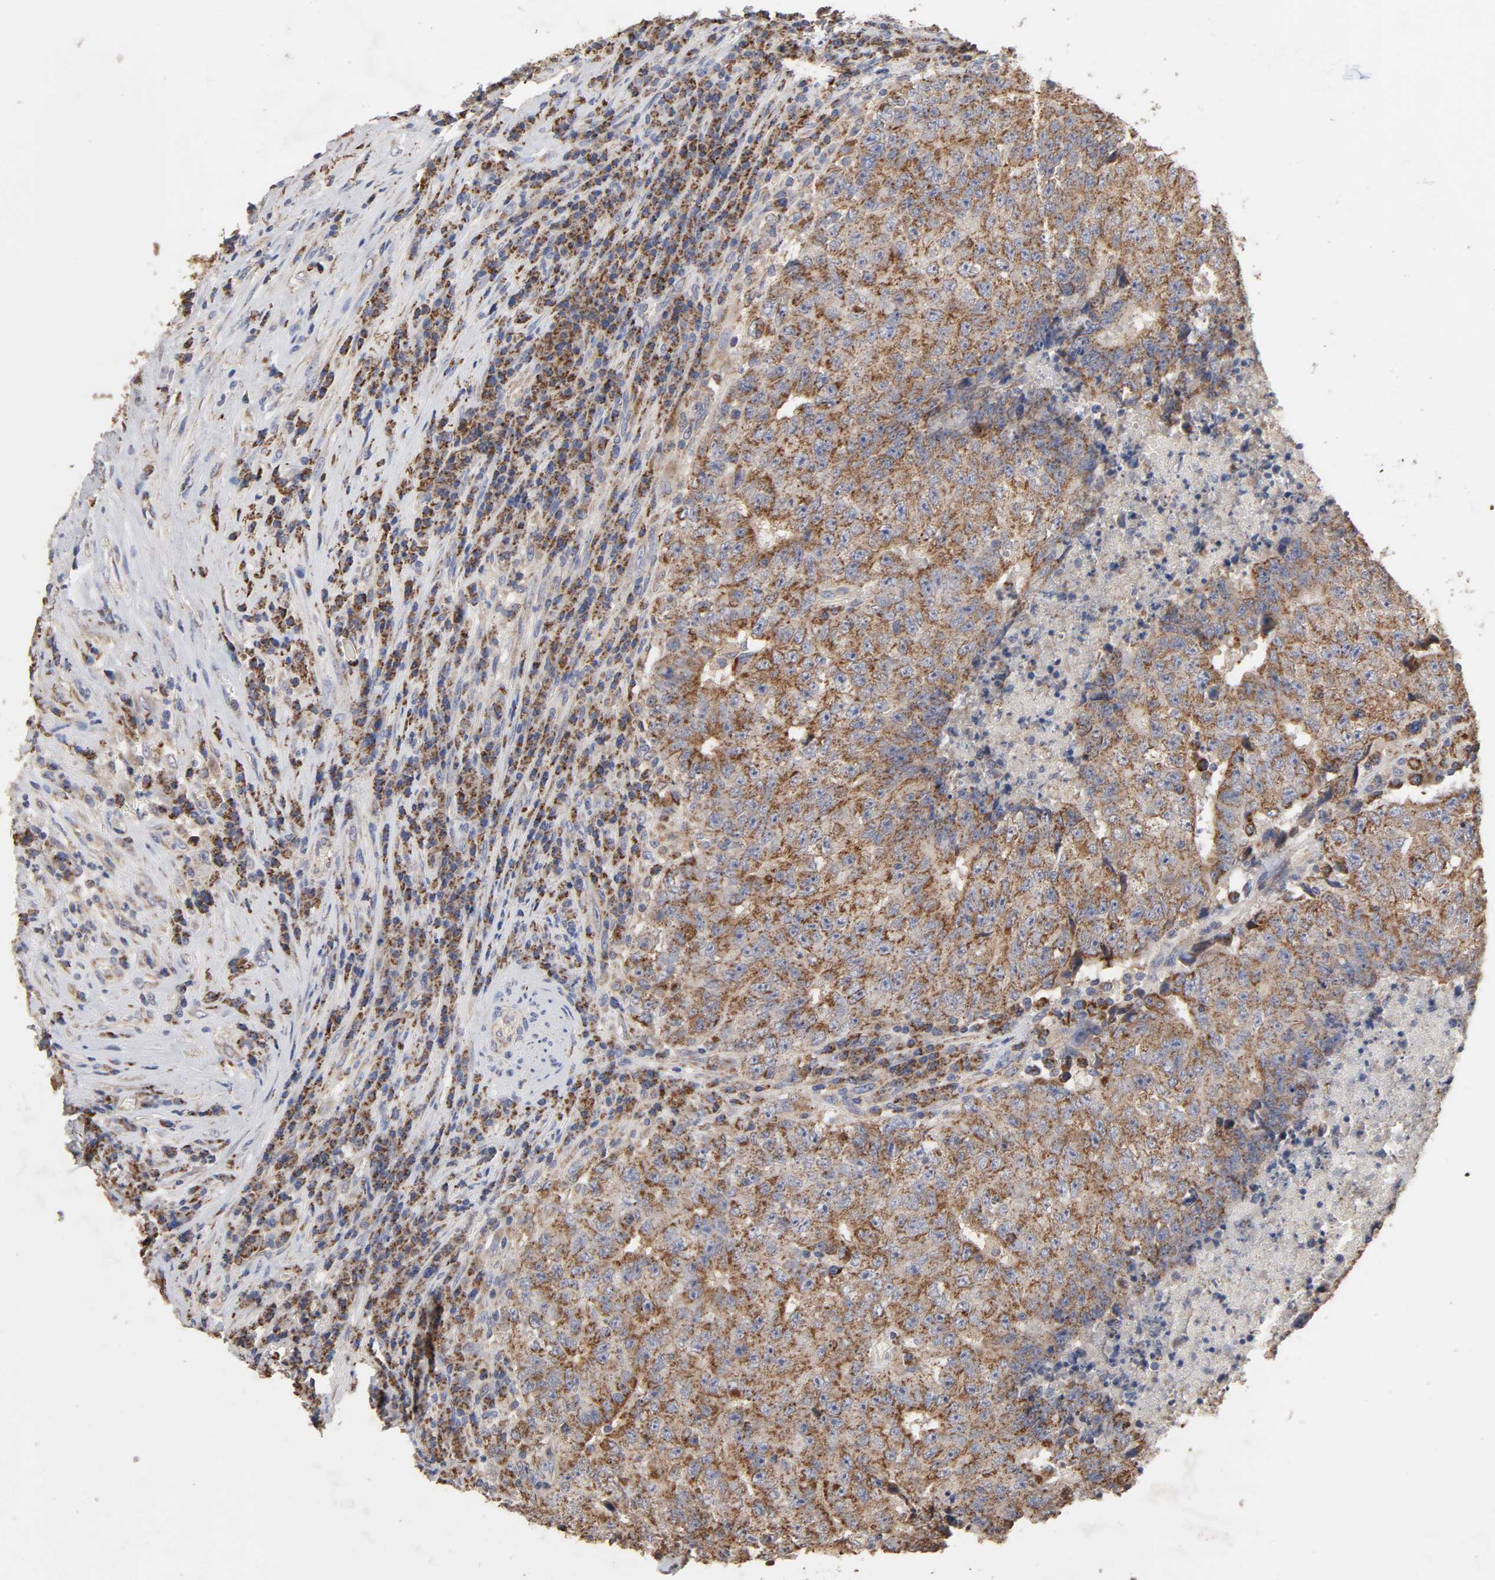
{"staining": {"intensity": "moderate", "quantity": ">75%", "location": "cytoplasmic/membranous"}, "tissue": "testis cancer", "cell_type": "Tumor cells", "image_type": "cancer", "snomed": [{"axis": "morphology", "description": "Necrosis, NOS"}, {"axis": "morphology", "description": "Carcinoma, Embryonal, NOS"}, {"axis": "topography", "description": "Testis"}], "caption": "Protein analysis of testis cancer (embryonal carcinoma) tissue displays moderate cytoplasmic/membranous expression in approximately >75% of tumor cells.", "gene": "CYCS", "patient": {"sex": "male", "age": 19}}